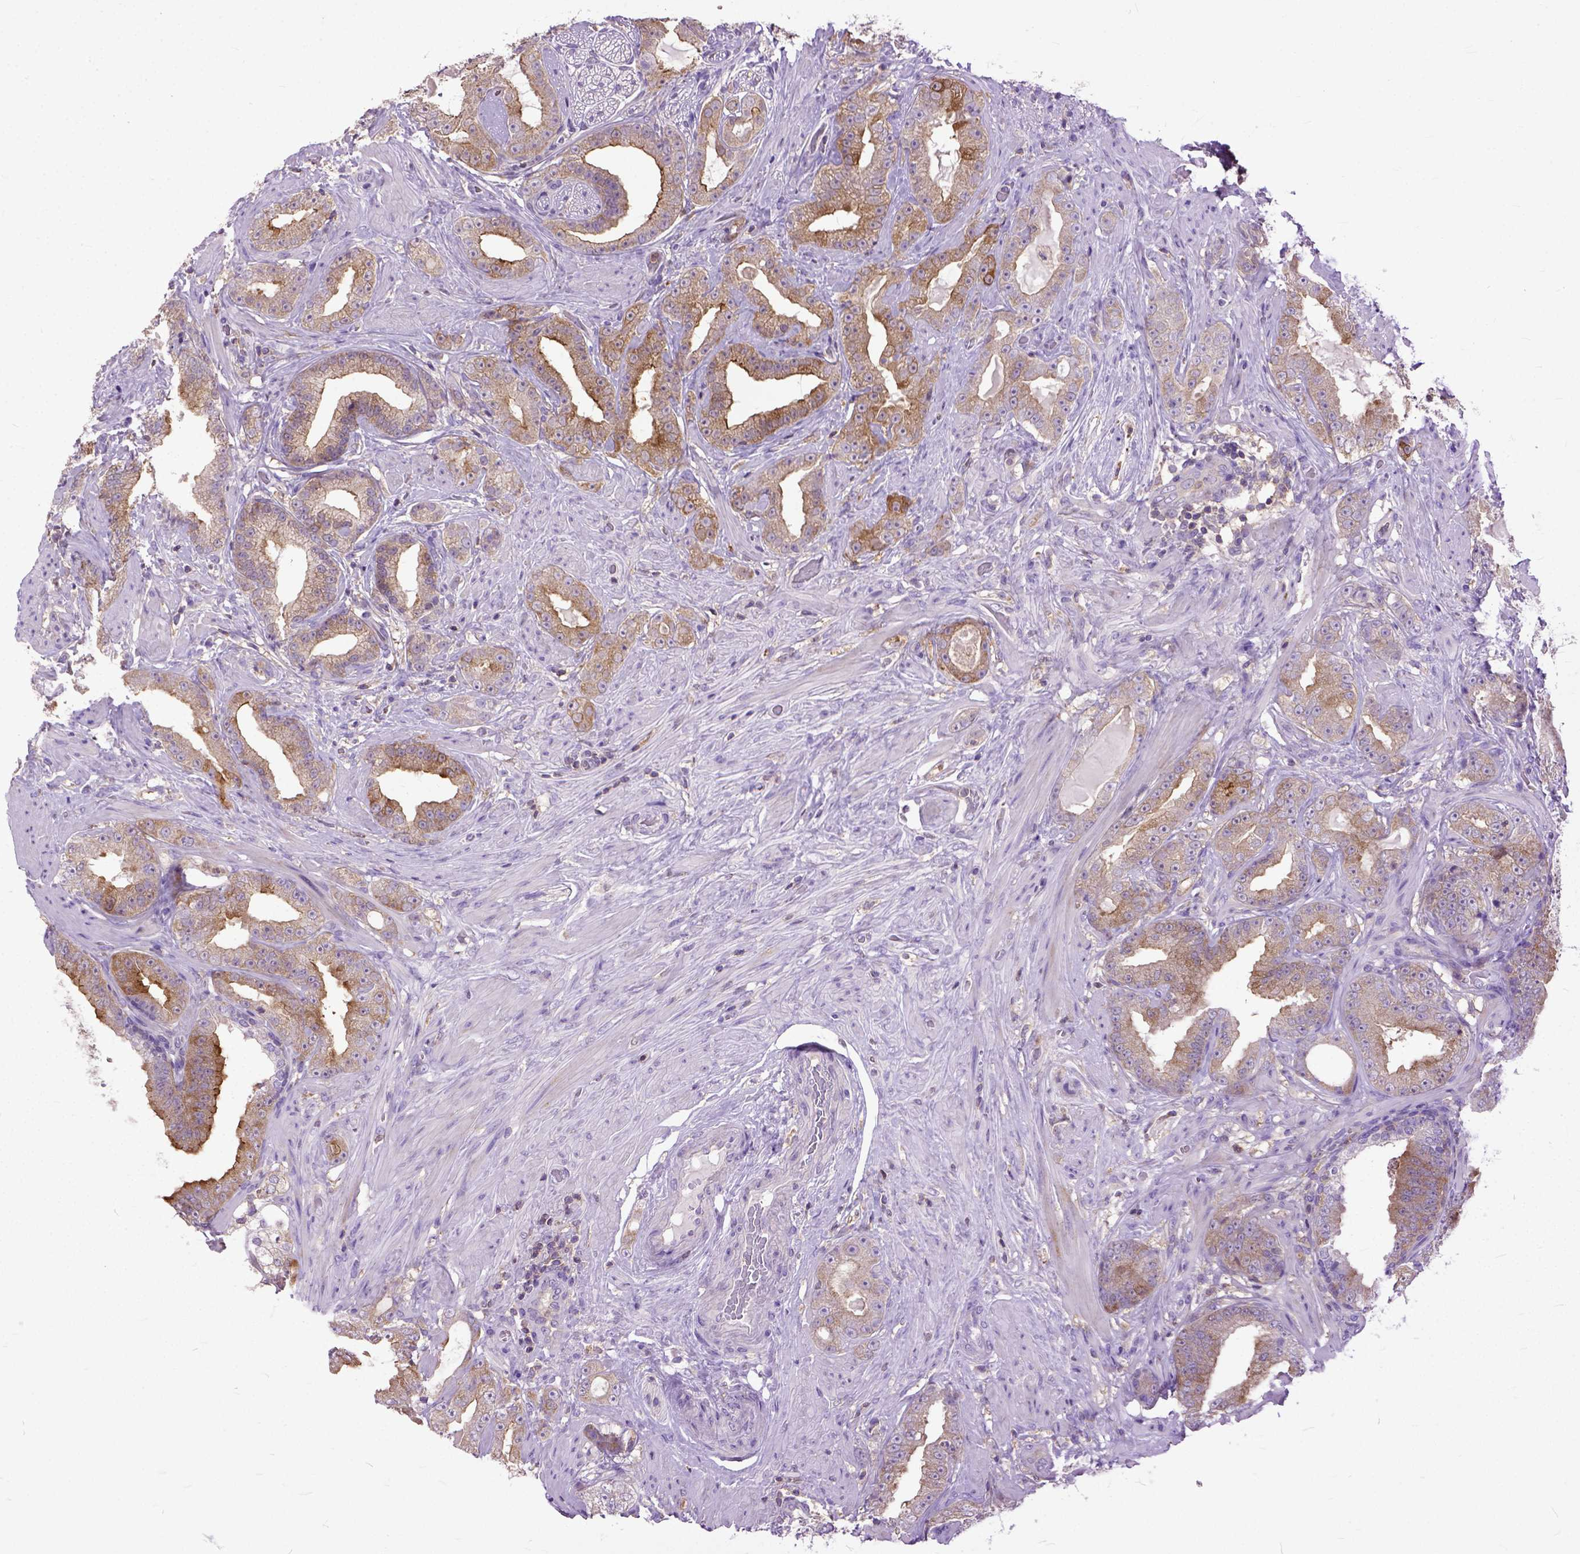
{"staining": {"intensity": "moderate", "quantity": "25%-75%", "location": "cytoplasmic/membranous"}, "tissue": "prostate cancer", "cell_type": "Tumor cells", "image_type": "cancer", "snomed": [{"axis": "morphology", "description": "Adenocarcinoma, Low grade"}, {"axis": "topography", "description": "Prostate"}], "caption": "Immunohistochemistry (IHC) micrograph of human low-grade adenocarcinoma (prostate) stained for a protein (brown), which displays medium levels of moderate cytoplasmic/membranous positivity in about 25%-75% of tumor cells.", "gene": "NAMPT", "patient": {"sex": "male", "age": 60}}